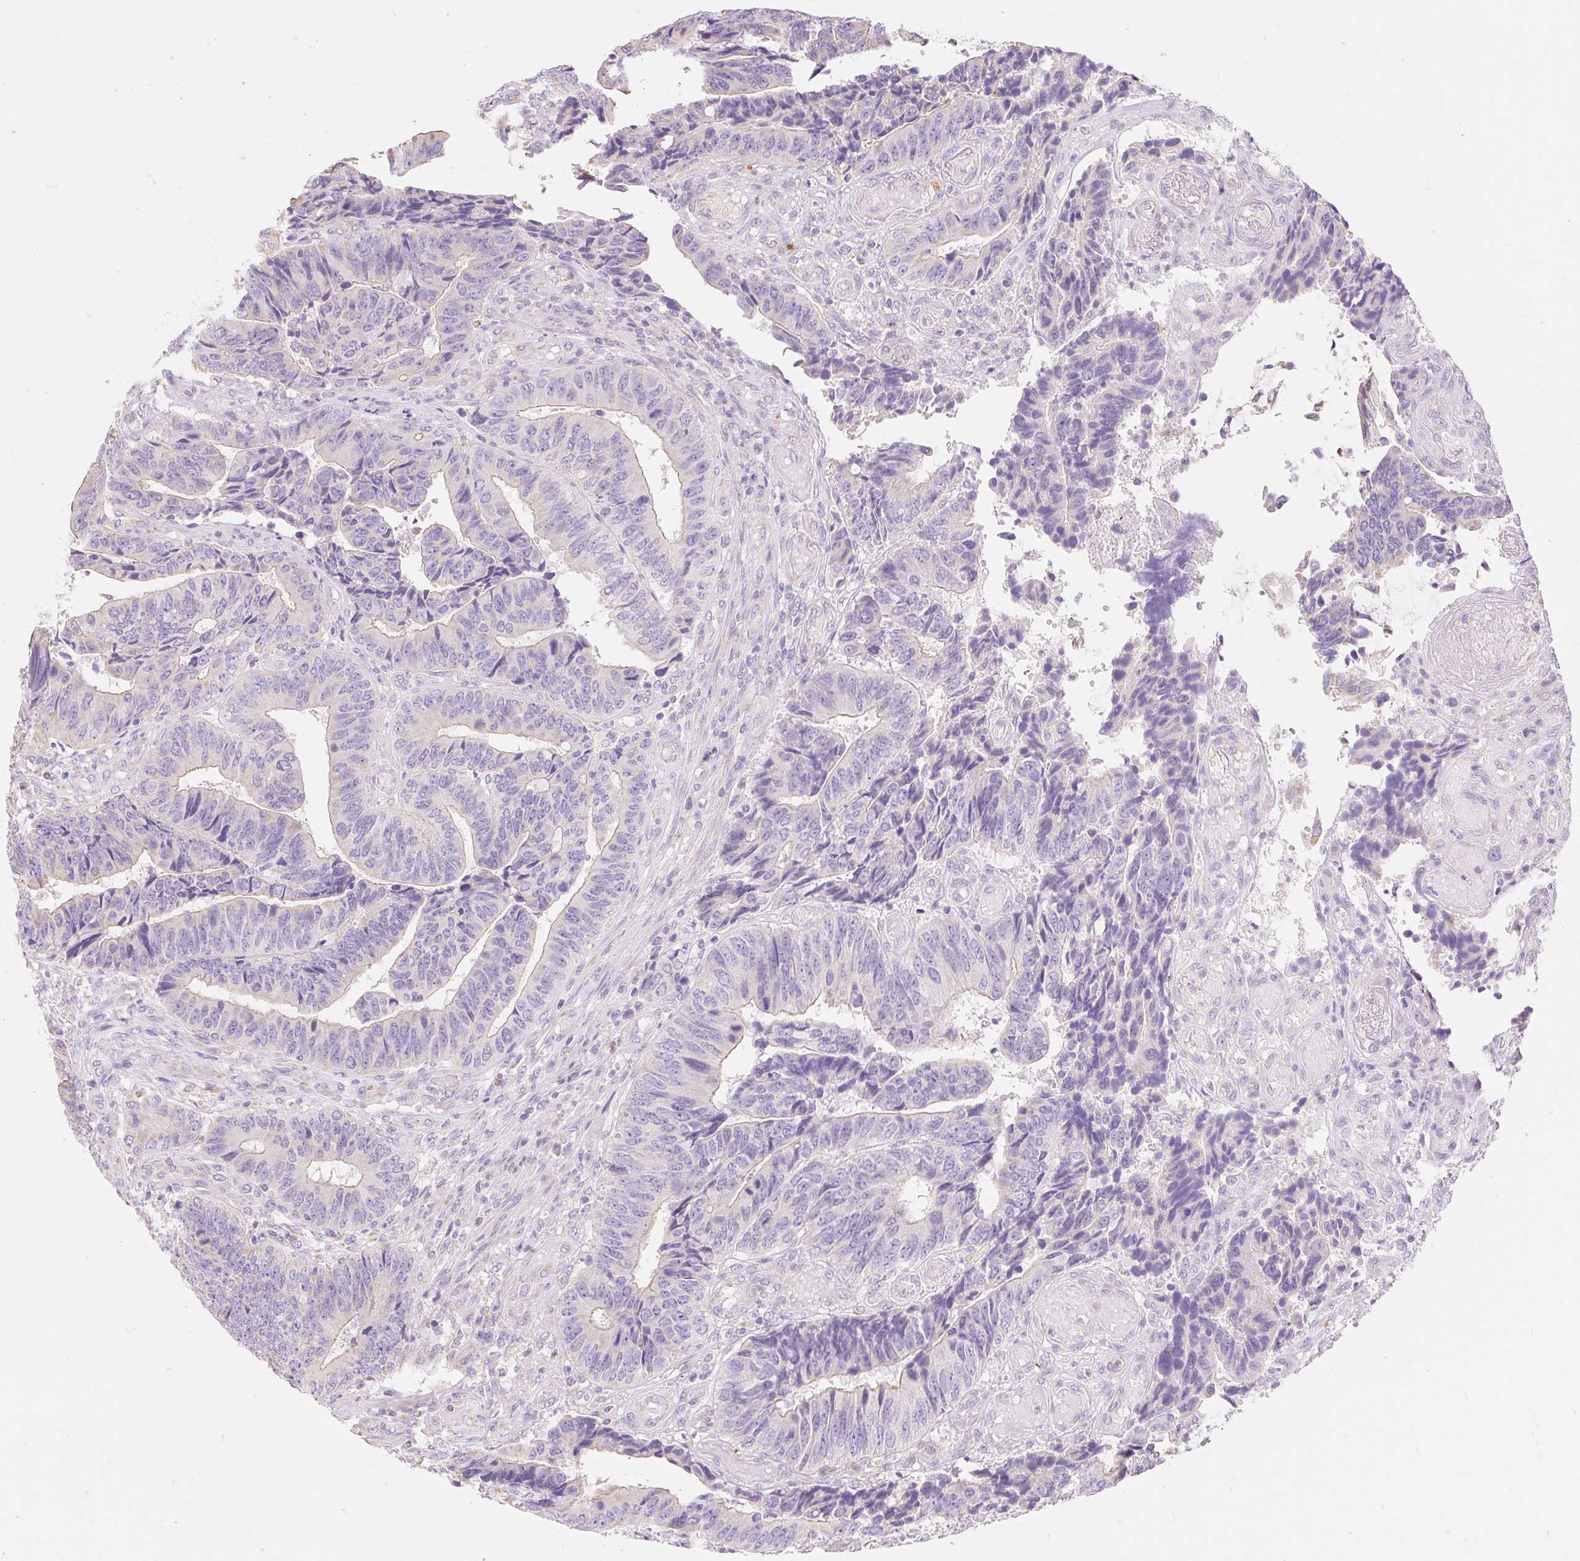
{"staining": {"intensity": "weak", "quantity": "<25%", "location": "cytoplasmic/membranous"}, "tissue": "colorectal cancer", "cell_type": "Tumor cells", "image_type": "cancer", "snomed": [{"axis": "morphology", "description": "Adenocarcinoma, NOS"}, {"axis": "topography", "description": "Colon"}], "caption": "Tumor cells show no significant protein expression in colorectal cancer.", "gene": "DHX35", "patient": {"sex": "male", "age": 87}}